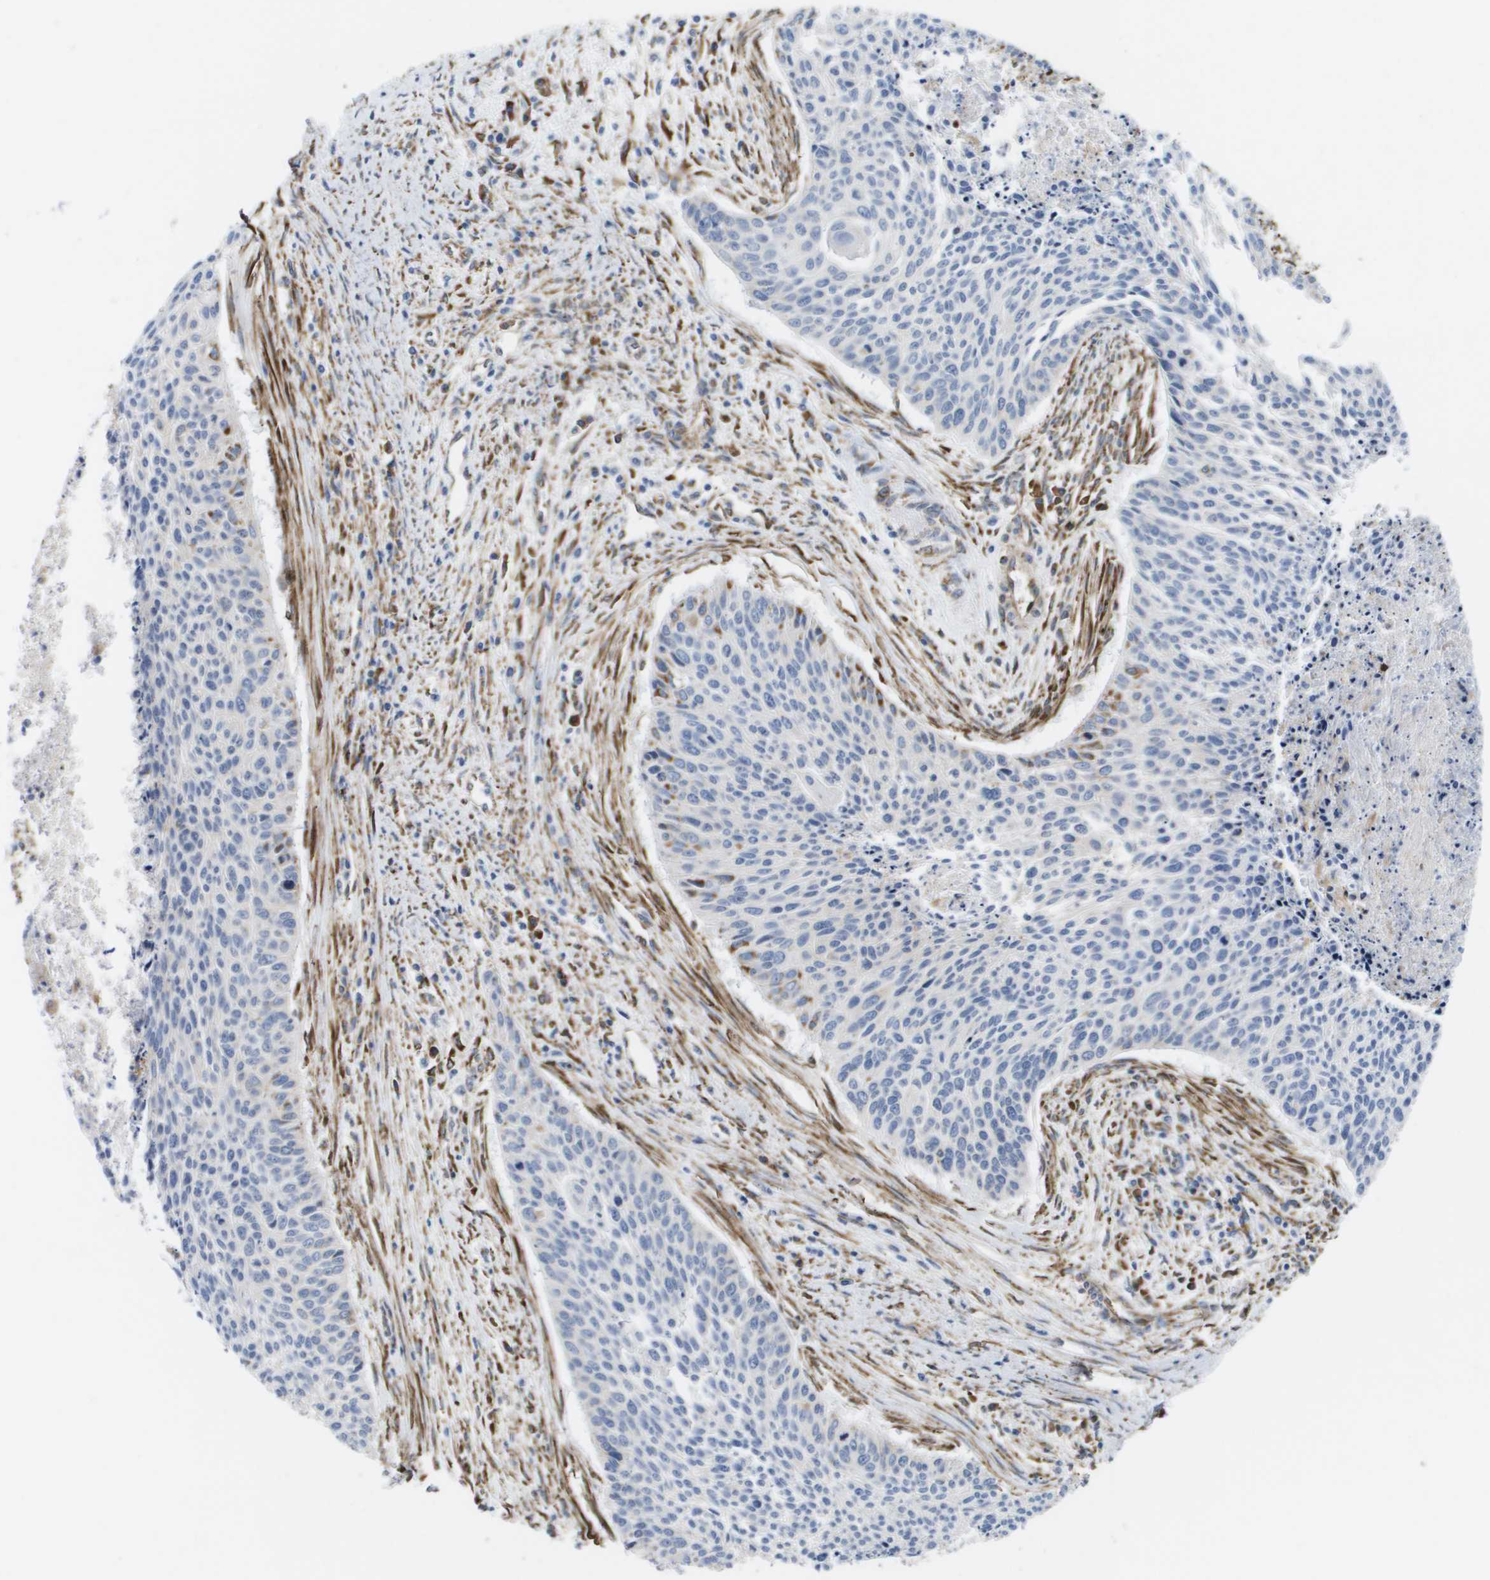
{"staining": {"intensity": "negative", "quantity": "none", "location": "none"}, "tissue": "cervical cancer", "cell_type": "Tumor cells", "image_type": "cancer", "snomed": [{"axis": "morphology", "description": "Squamous cell carcinoma, NOS"}, {"axis": "topography", "description": "Cervix"}], "caption": "Protein analysis of cervical cancer (squamous cell carcinoma) exhibits no significant positivity in tumor cells.", "gene": "ST3GAL2", "patient": {"sex": "female", "age": 55}}